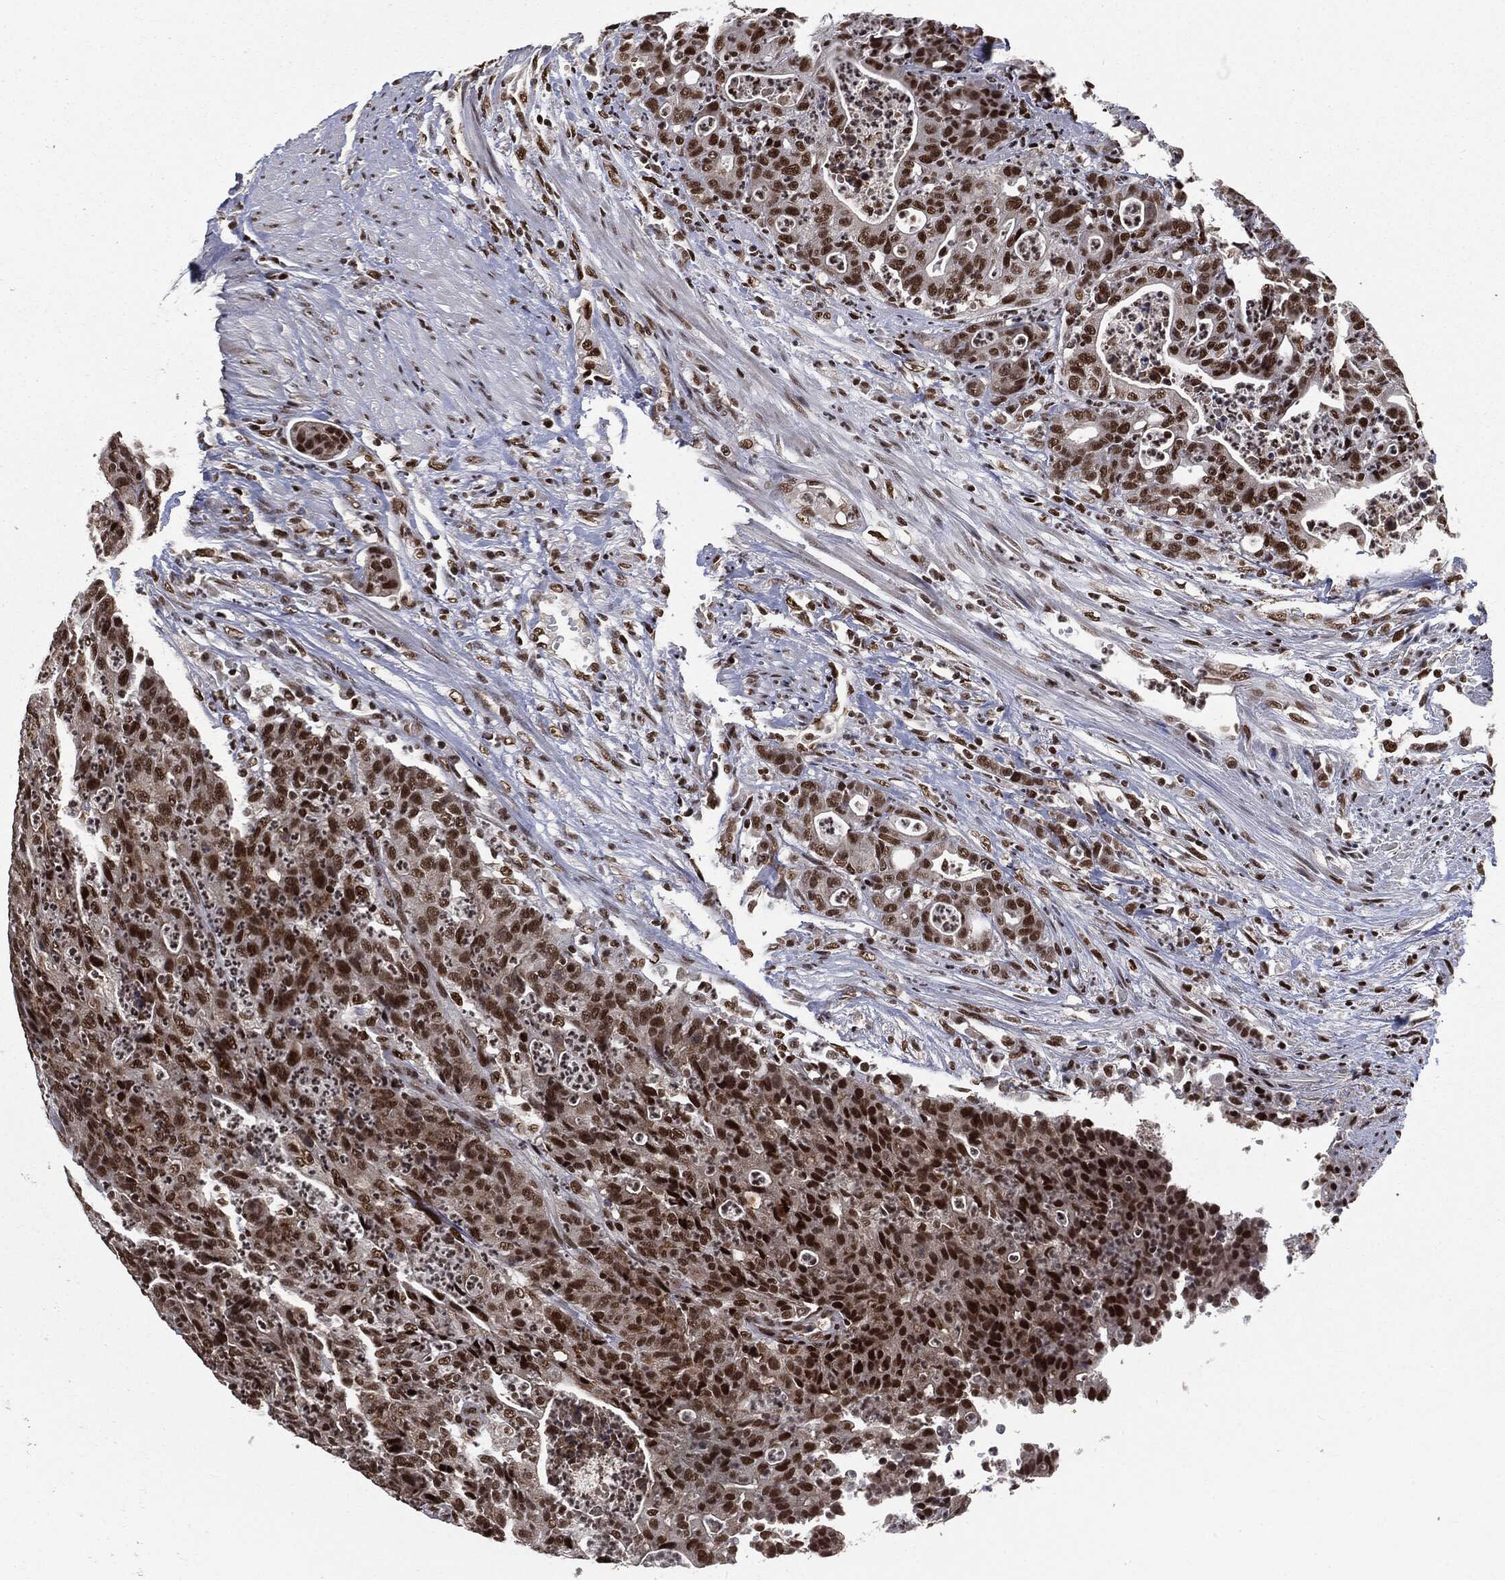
{"staining": {"intensity": "strong", "quantity": ">75%", "location": "nuclear"}, "tissue": "colorectal cancer", "cell_type": "Tumor cells", "image_type": "cancer", "snomed": [{"axis": "morphology", "description": "Adenocarcinoma, NOS"}, {"axis": "topography", "description": "Colon"}], "caption": "Approximately >75% of tumor cells in human colorectal cancer (adenocarcinoma) display strong nuclear protein staining as visualized by brown immunohistochemical staining.", "gene": "DPH2", "patient": {"sex": "male", "age": 70}}